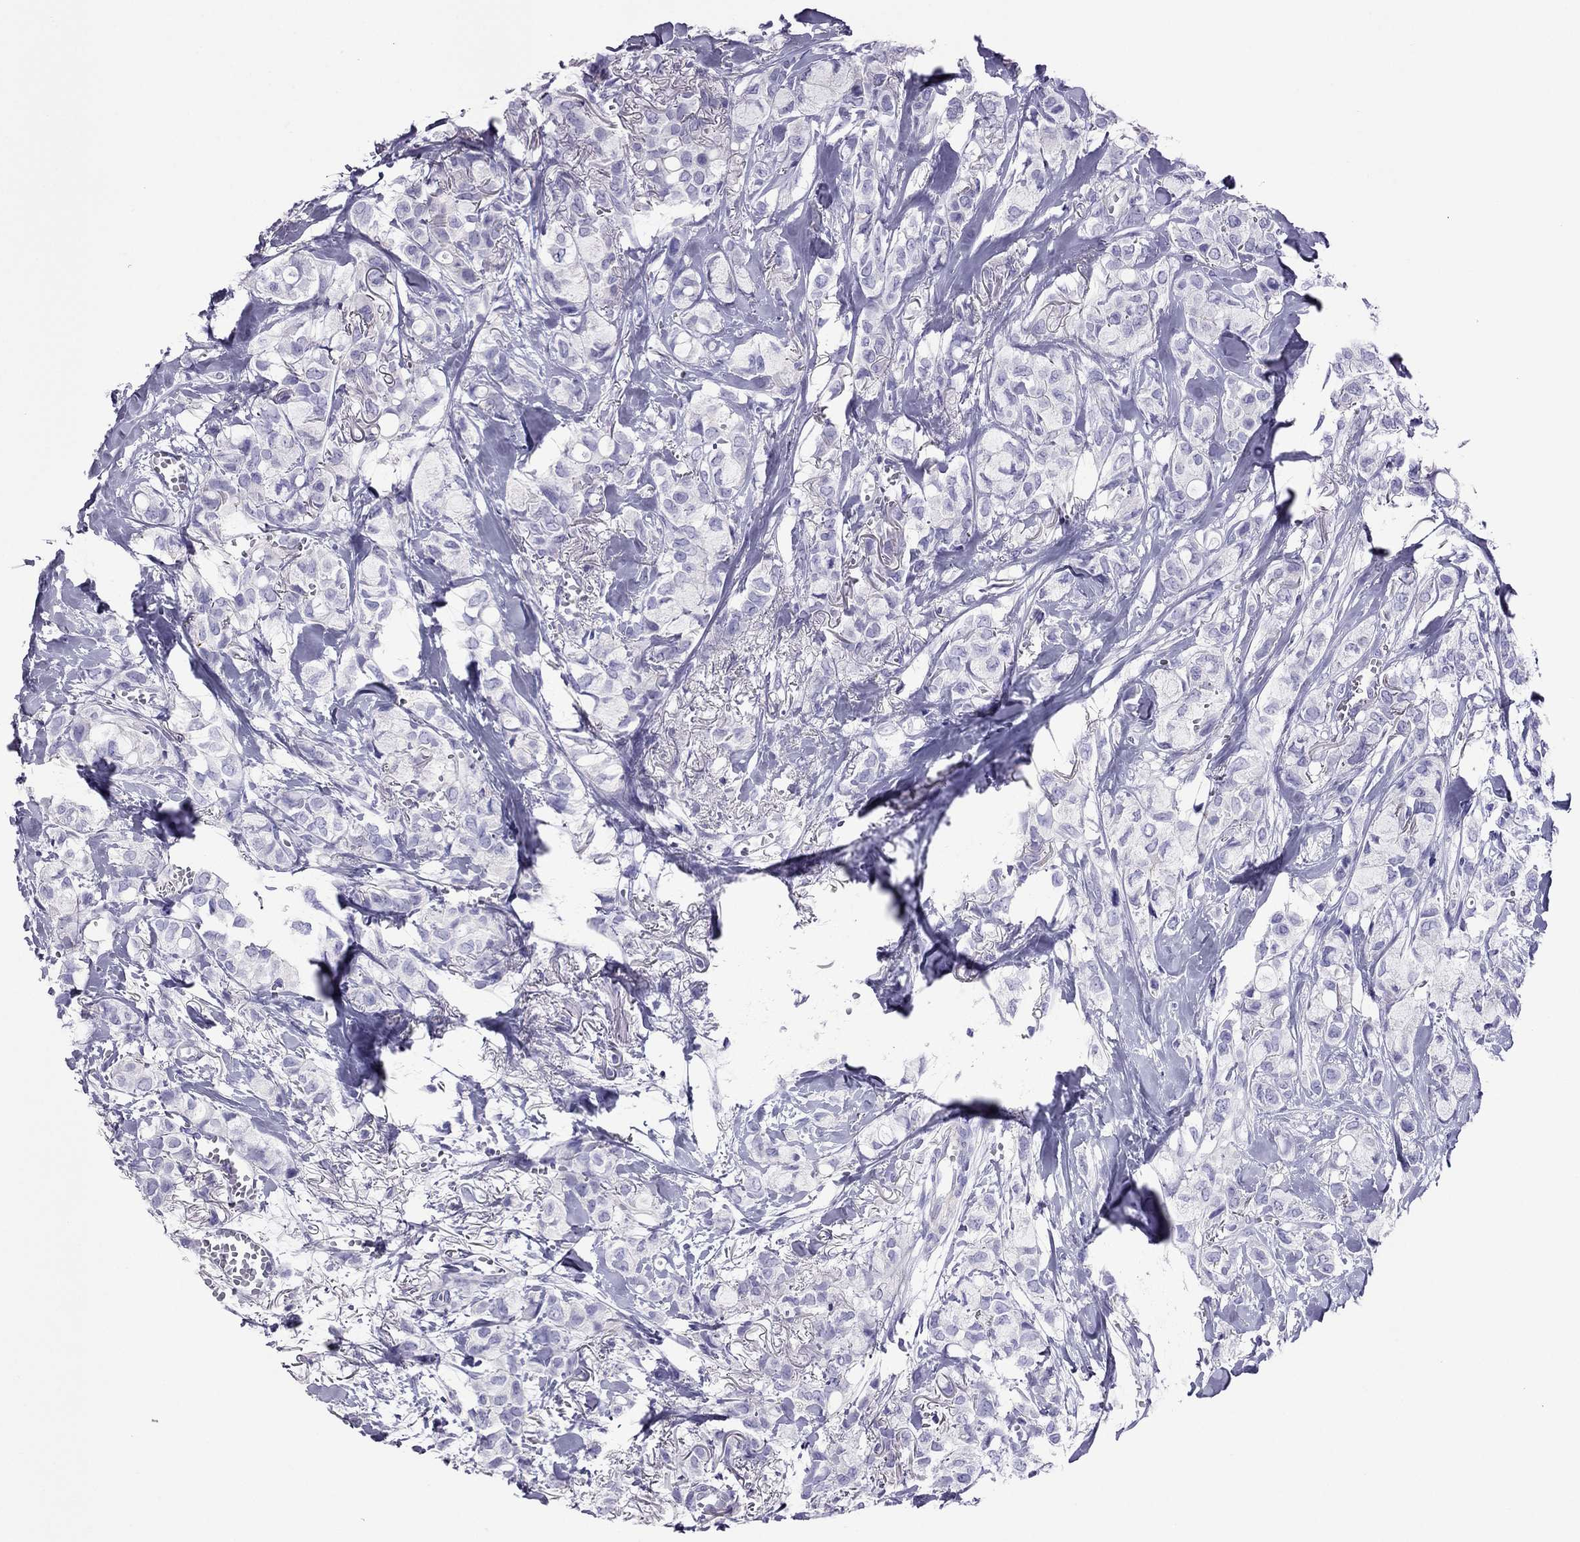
{"staining": {"intensity": "negative", "quantity": "none", "location": "none"}, "tissue": "breast cancer", "cell_type": "Tumor cells", "image_type": "cancer", "snomed": [{"axis": "morphology", "description": "Duct carcinoma"}, {"axis": "topography", "description": "Breast"}], "caption": "Immunohistochemistry (IHC) histopathology image of neoplastic tissue: human breast cancer (infiltrating ductal carcinoma) stained with DAB reveals no significant protein staining in tumor cells. Nuclei are stained in blue.", "gene": "MYL11", "patient": {"sex": "female", "age": 85}}